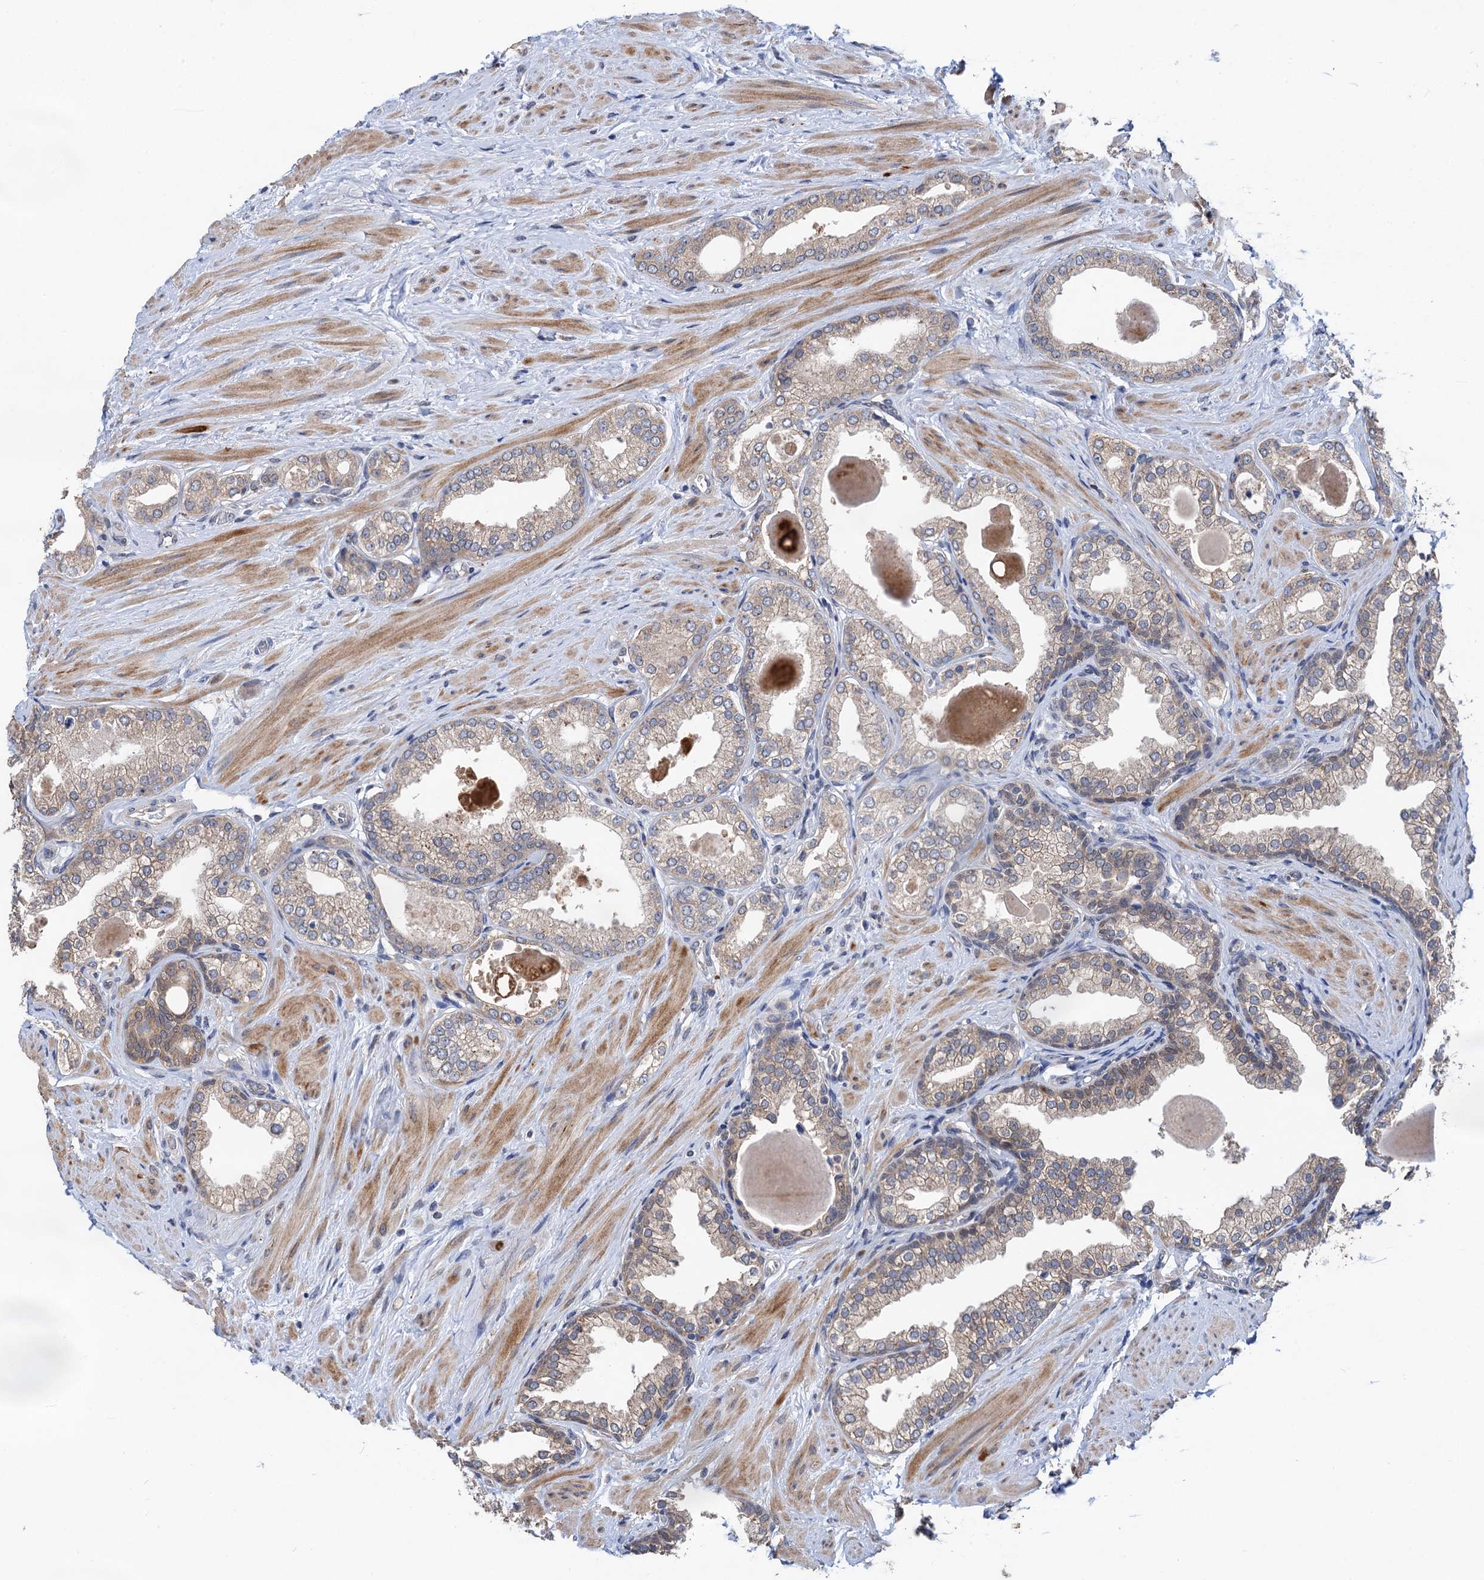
{"staining": {"intensity": "weak", "quantity": "25%-75%", "location": "cytoplasmic/membranous"}, "tissue": "prostate", "cell_type": "Glandular cells", "image_type": "normal", "snomed": [{"axis": "morphology", "description": "Normal tissue, NOS"}, {"axis": "topography", "description": "Prostate"}], "caption": "Prostate stained with IHC exhibits weak cytoplasmic/membranous staining in about 25%-75% of glandular cells.", "gene": "TMEM39B", "patient": {"sex": "male", "age": 48}}